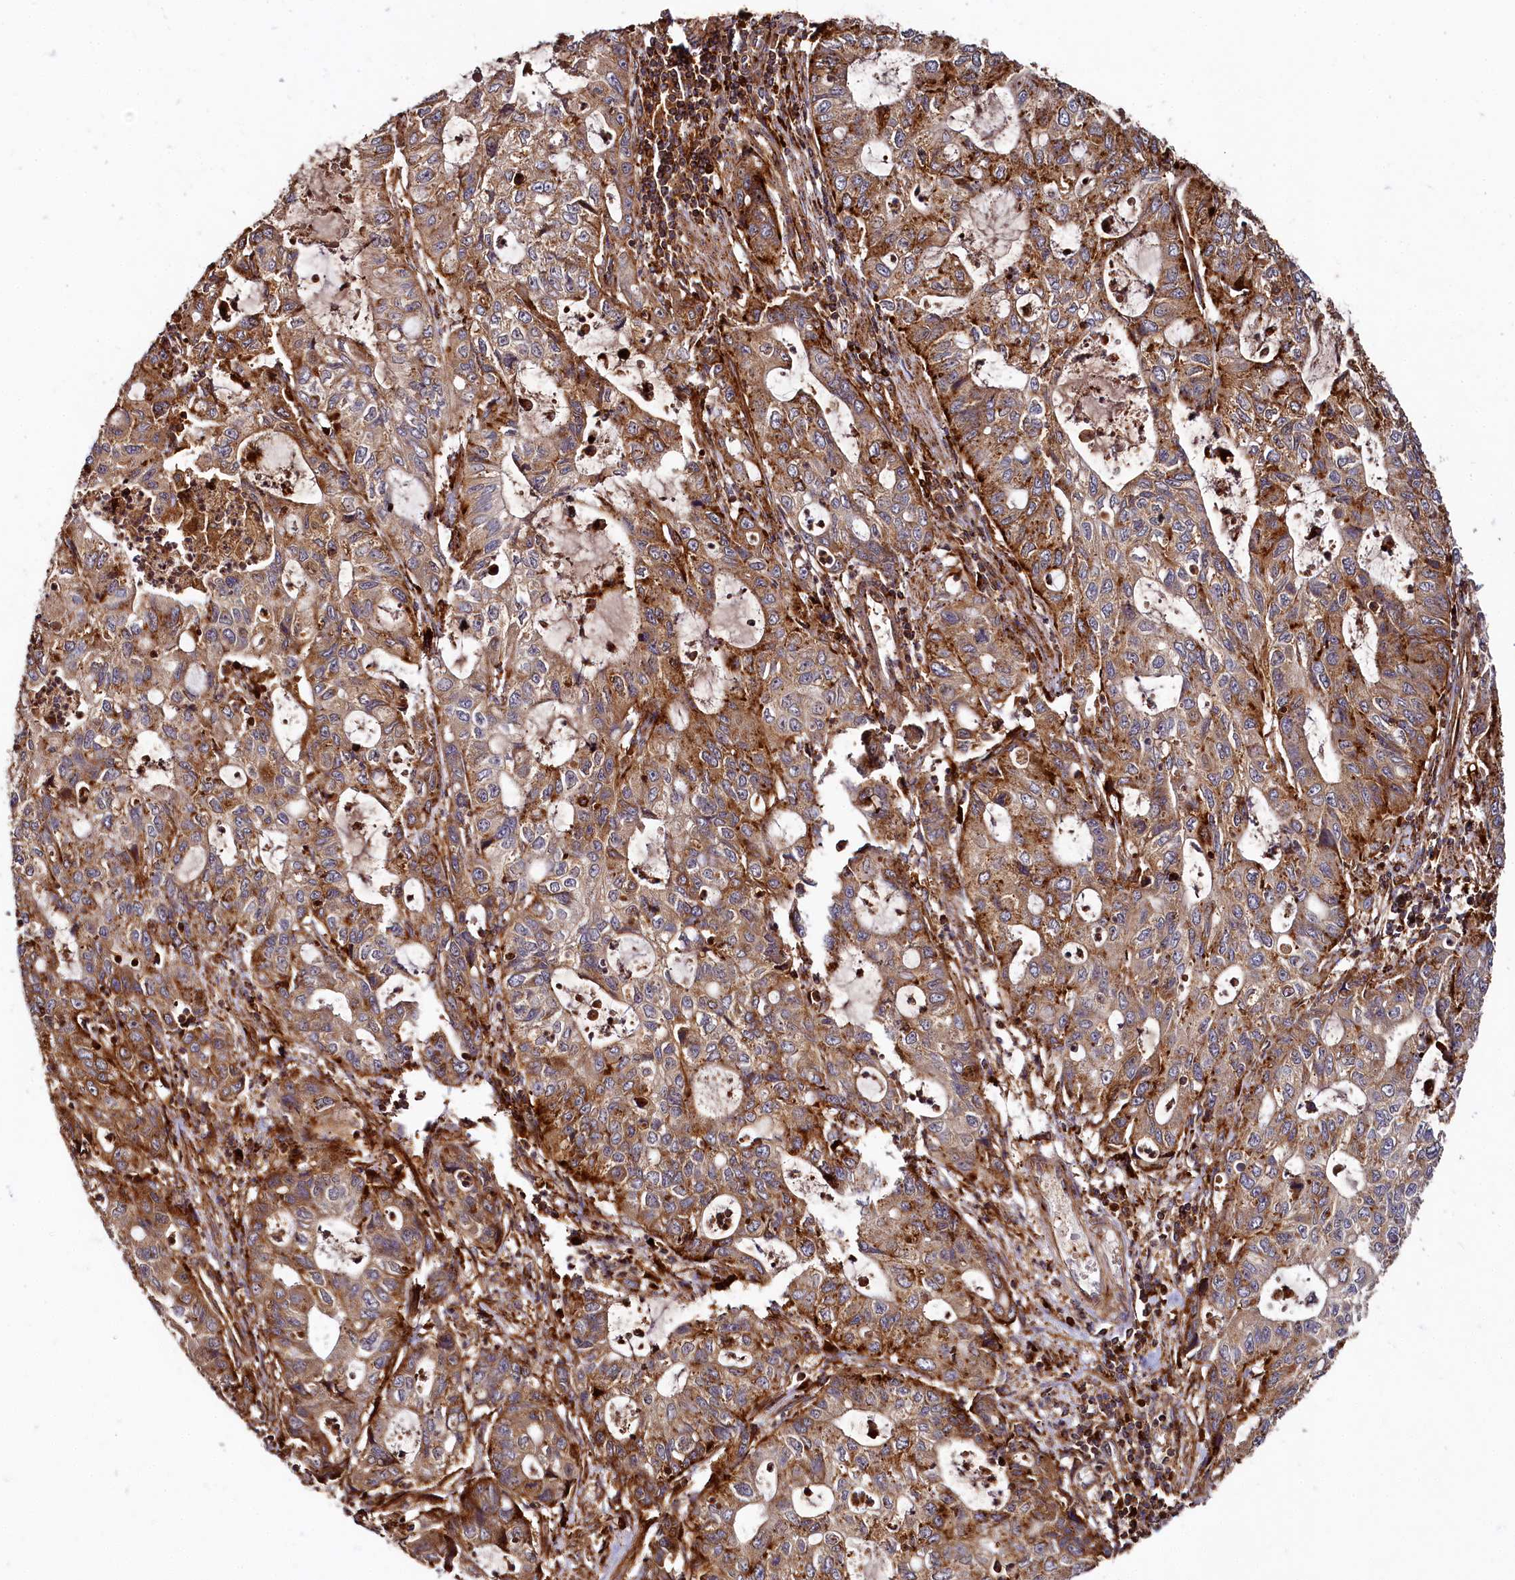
{"staining": {"intensity": "moderate", "quantity": ">75%", "location": "cytoplasmic/membranous"}, "tissue": "stomach cancer", "cell_type": "Tumor cells", "image_type": "cancer", "snomed": [{"axis": "morphology", "description": "Adenocarcinoma, NOS"}, {"axis": "topography", "description": "Stomach, upper"}], "caption": "Brown immunohistochemical staining in human adenocarcinoma (stomach) shows moderate cytoplasmic/membranous expression in about >75% of tumor cells. (brown staining indicates protein expression, while blue staining denotes nuclei).", "gene": "WDR73", "patient": {"sex": "female", "age": 52}}